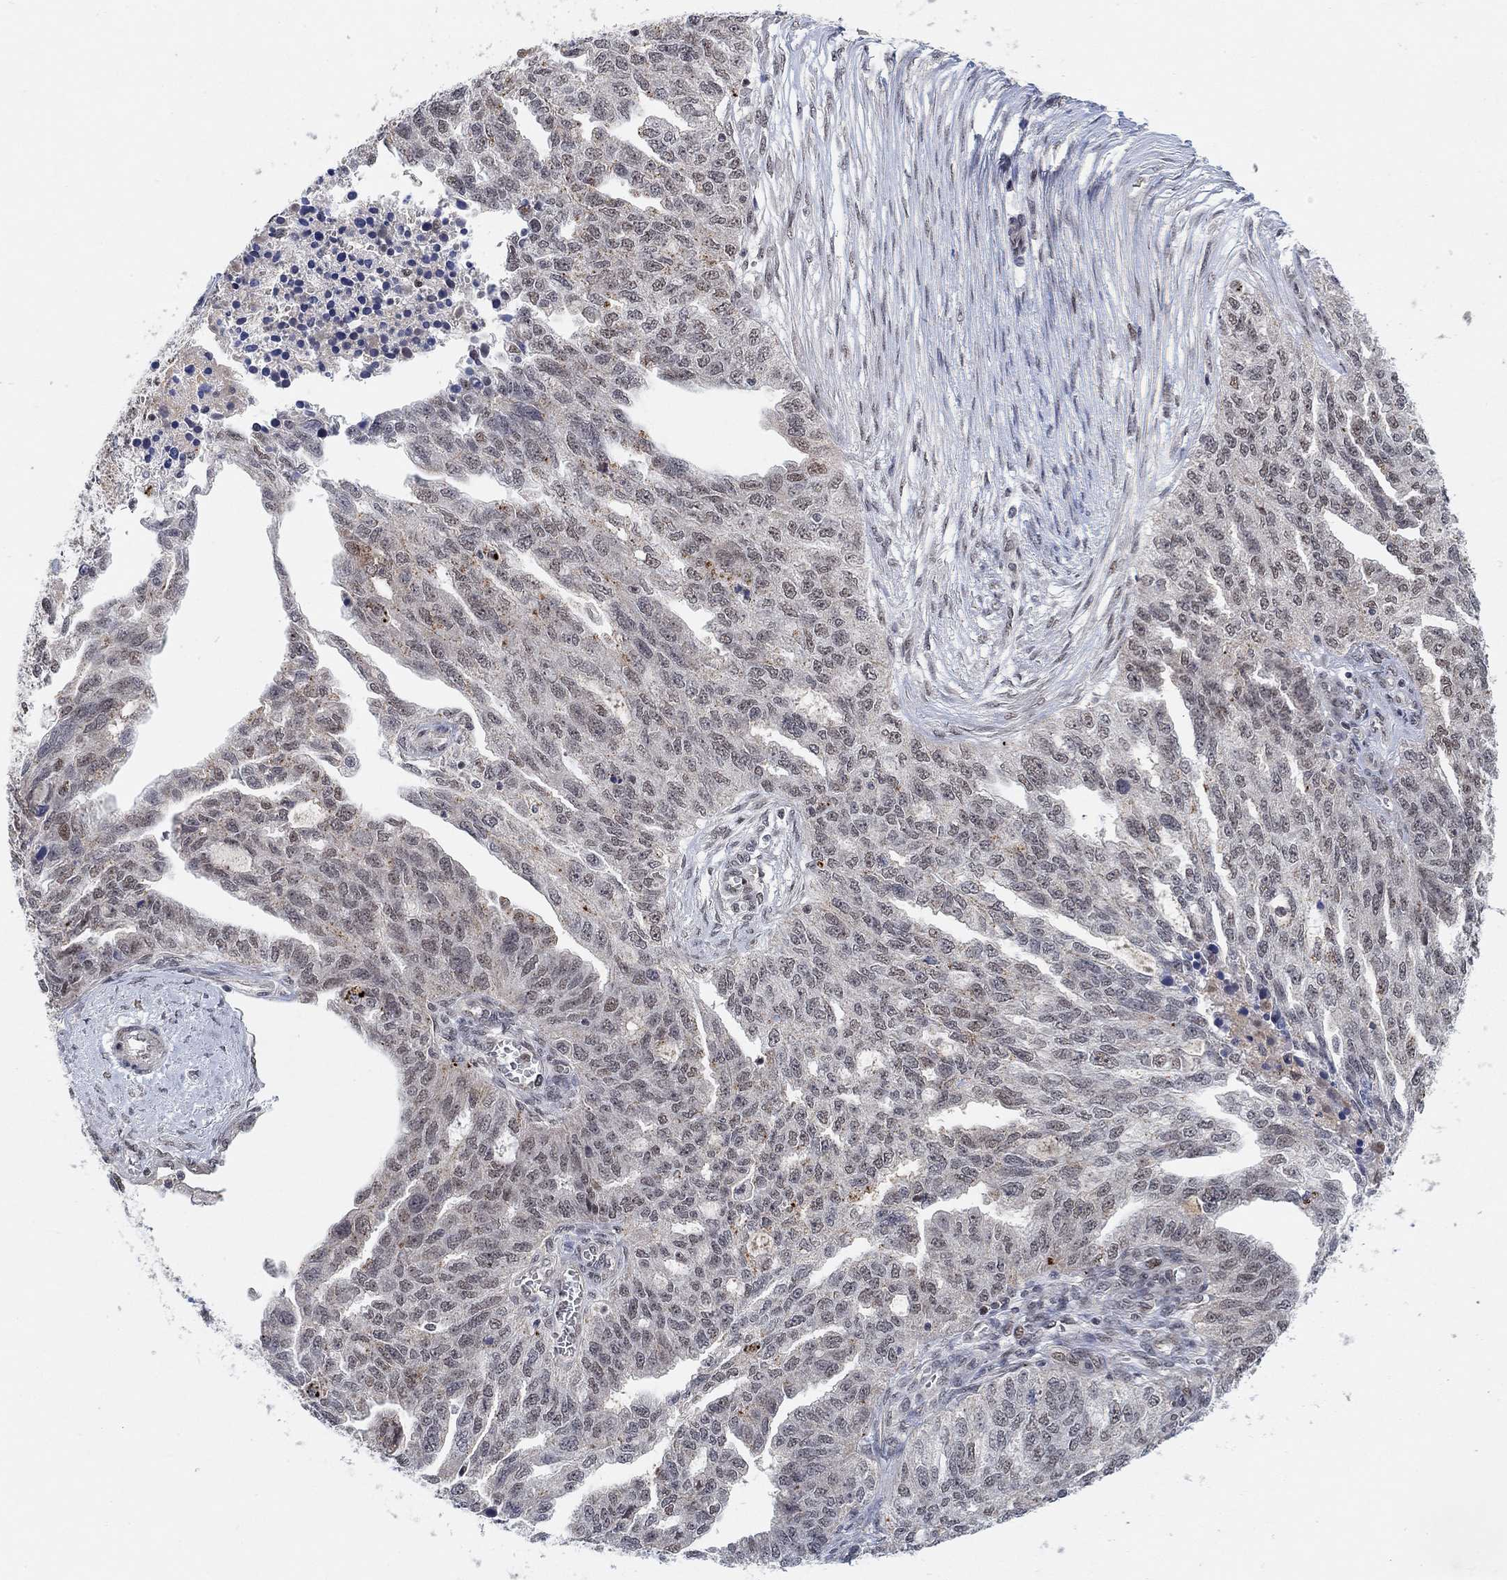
{"staining": {"intensity": "negative", "quantity": "none", "location": "none"}, "tissue": "ovarian cancer", "cell_type": "Tumor cells", "image_type": "cancer", "snomed": [{"axis": "morphology", "description": "Cystadenocarcinoma, serous, NOS"}, {"axis": "topography", "description": "Ovary"}], "caption": "A micrograph of human serous cystadenocarcinoma (ovarian) is negative for staining in tumor cells.", "gene": "THAP8", "patient": {"sex": "female", "age": 51}}